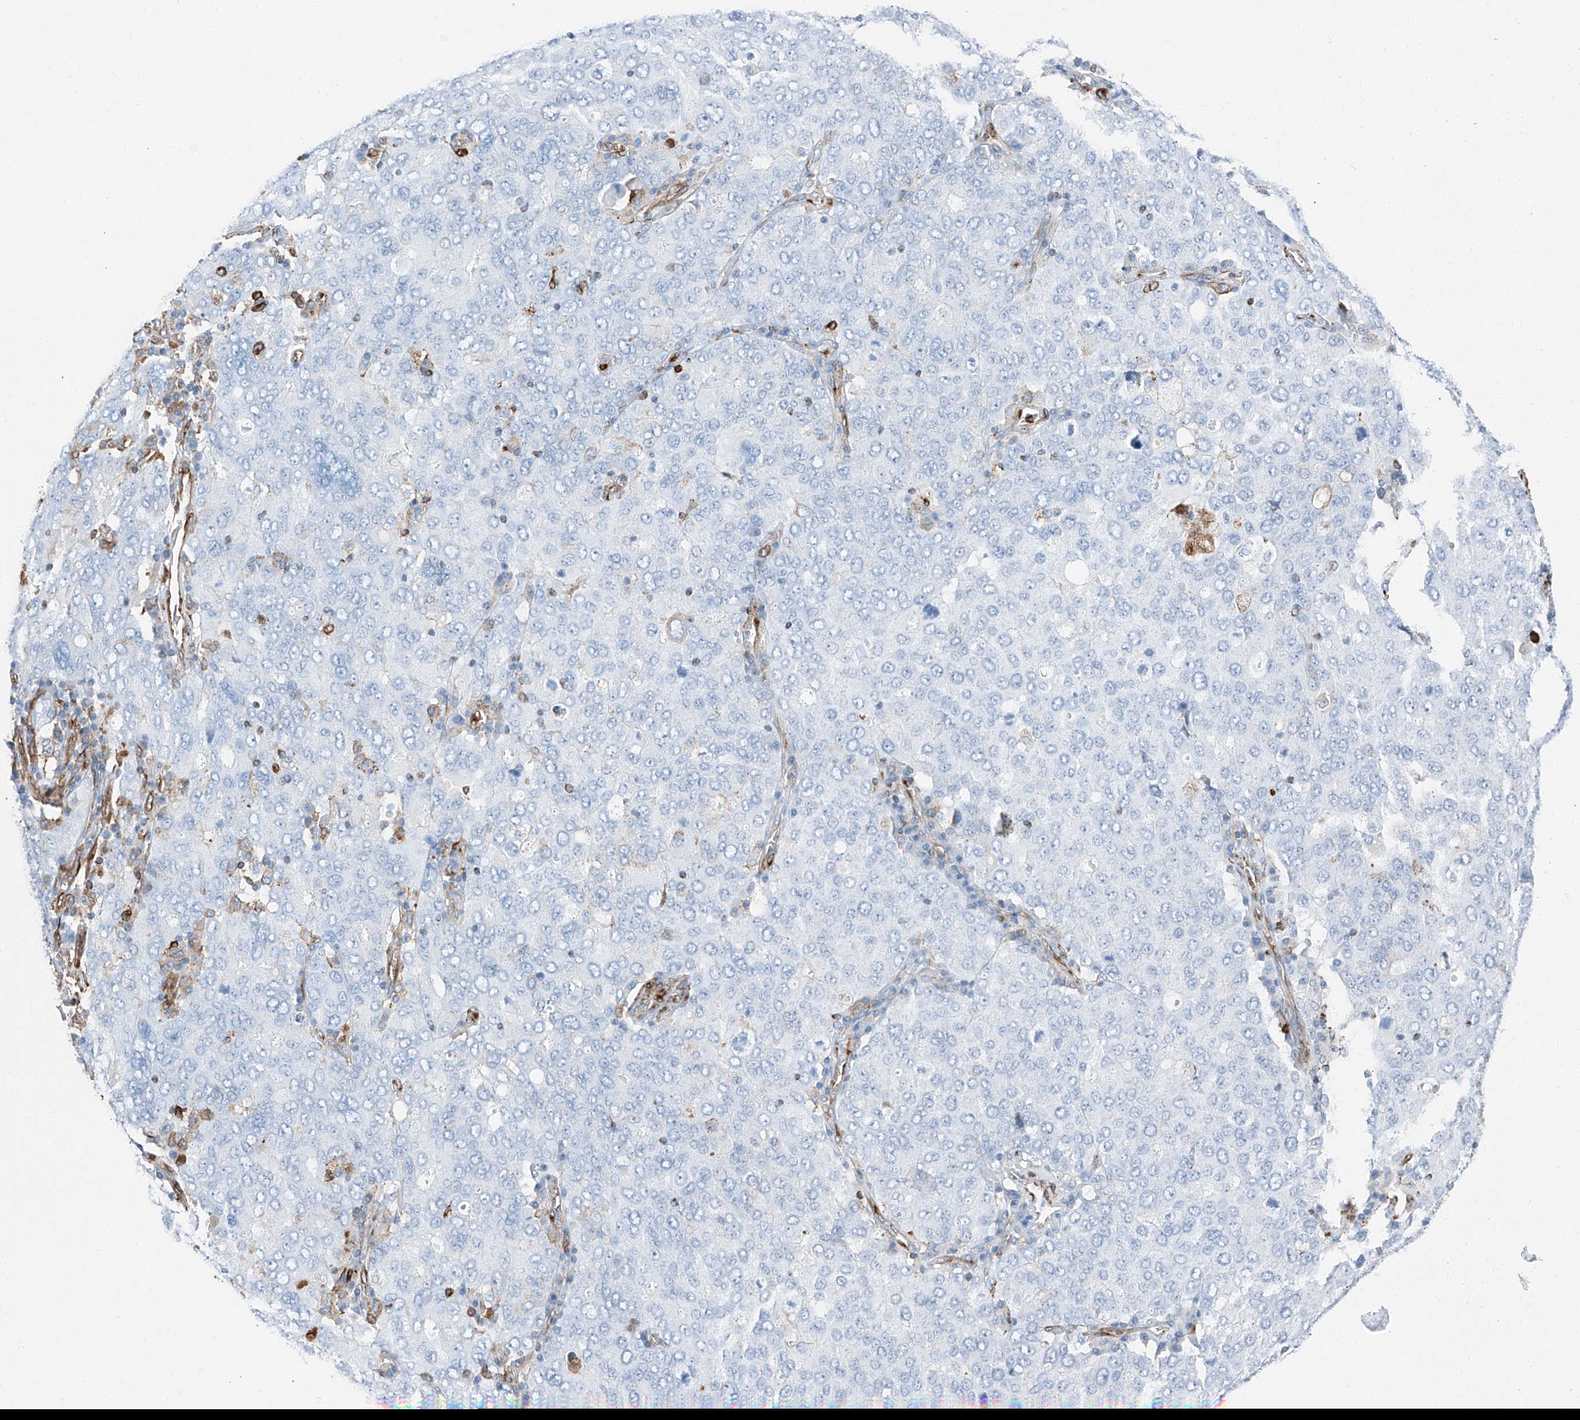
{"staining": {"intensity": "negative", "quantity": "none", "location": "none"}, "tissue": "ovarian cancer", "cell_type": "Tumor cells", "image_type": "cancer", "snomed": [{"axis": "morphology", "description": "Carcinoma, endometroid"}, {"axis": "topography", "description": "Ovary"}], "caption": "This micrograph is of ovarian cancer stained with IHC to label a protein in brown with the nuclei are counter-stained blue. There is no staining in tumor cells. The staining is performed using DAB brown chromogen with nuclei counter-stained in using hematoxylin.", "gene": "ZNF804A", "patient": {"sex": "female", "age": 62}}